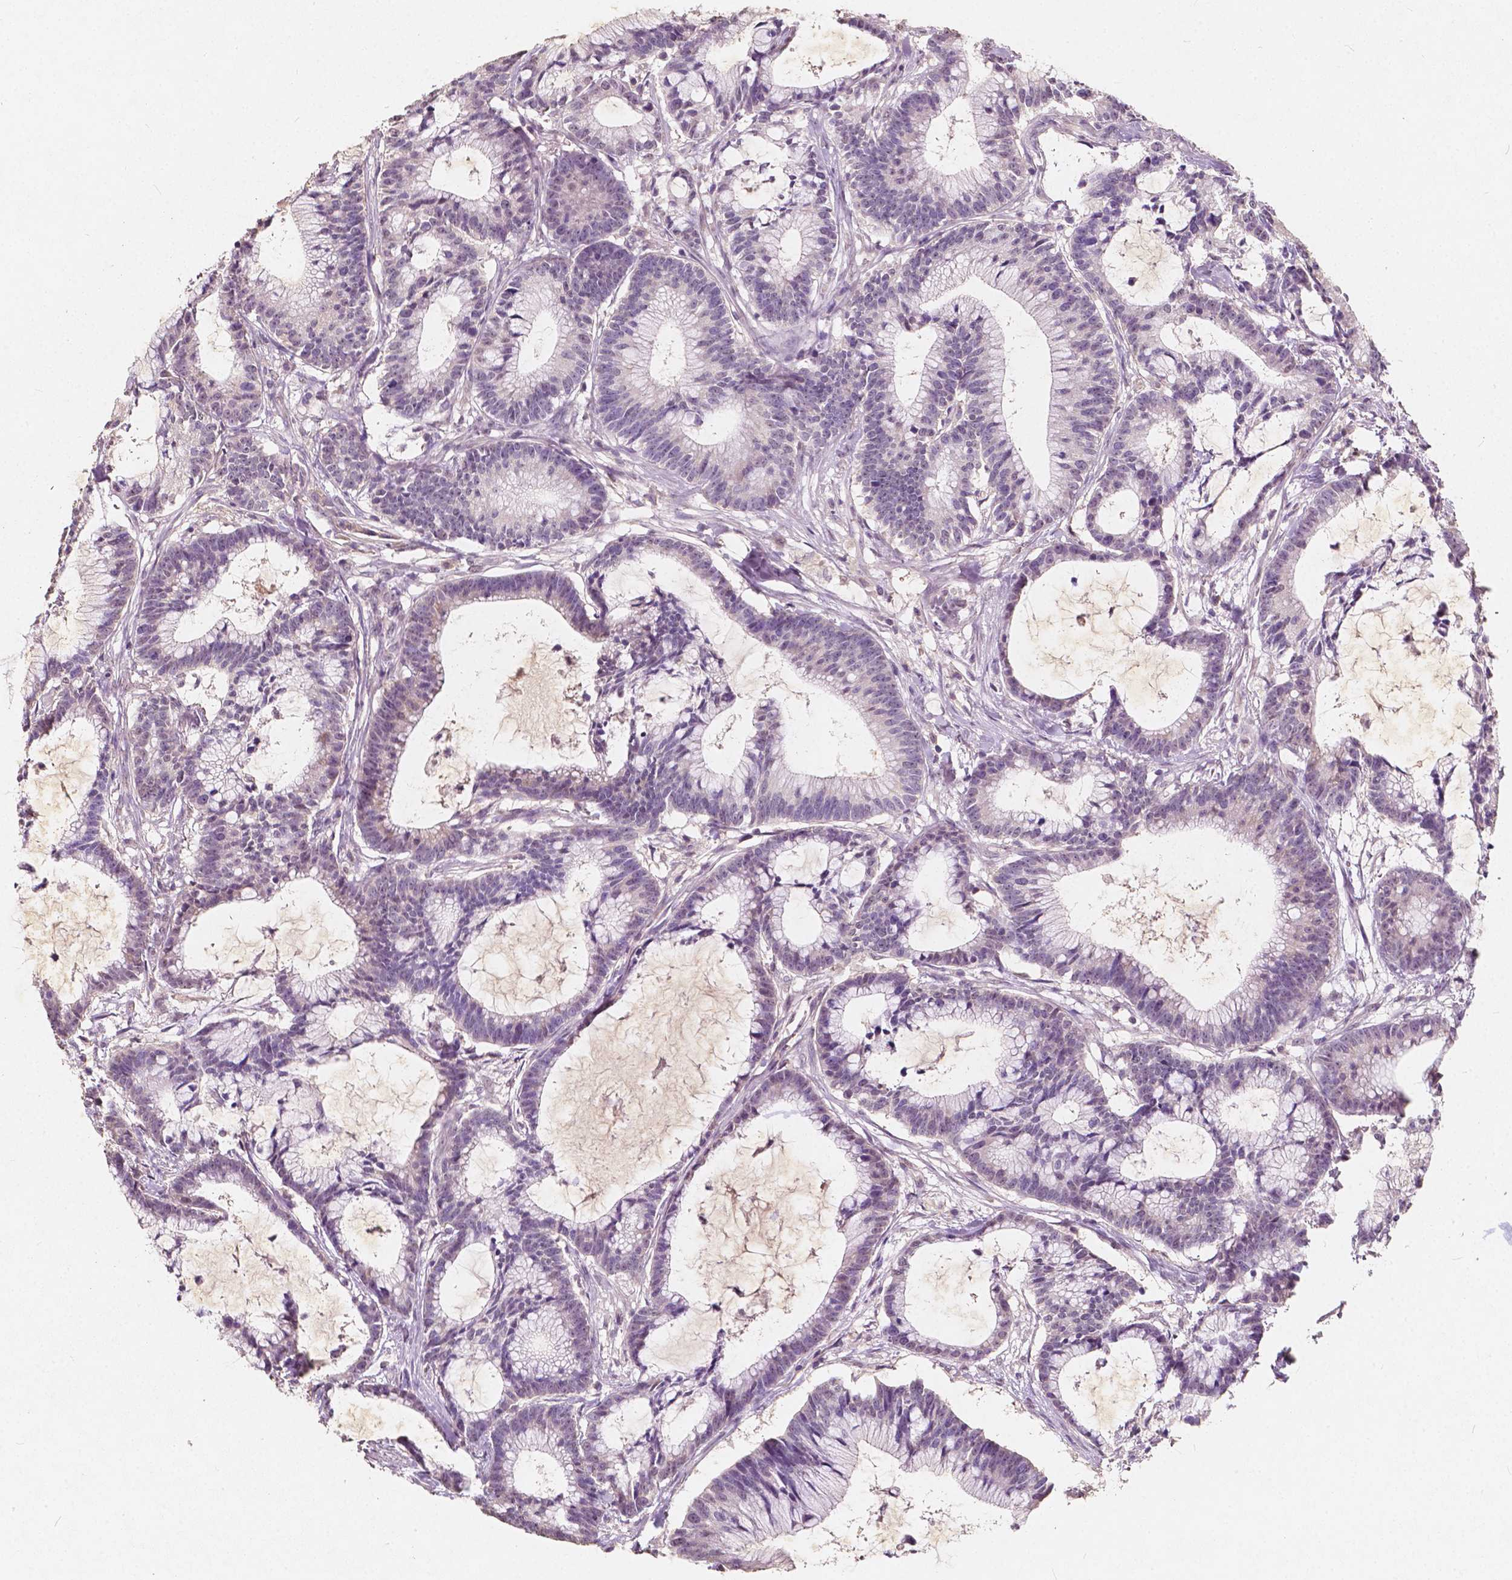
{"staining": {"intensity": "negative", "quantity": "none", "location": "none"}, "tissue": "colorectal cancer", "cell_type": "Tumor cells", "image_type": "cancer", "snomed": [{"axis": "morphology", "description": "Adenocarcinoma, NOS"}, {"axis": "topography", "description": "Colon"}], "caption": "An immunohistochemistry (IHC) micrograph of adenocarcinoma (colorectal) is shown. There is no staining in tumor cells of adenocarcinoma (colorectal).", "gene": "SOX15", "patient": {"sex": "female", "age": 78}}